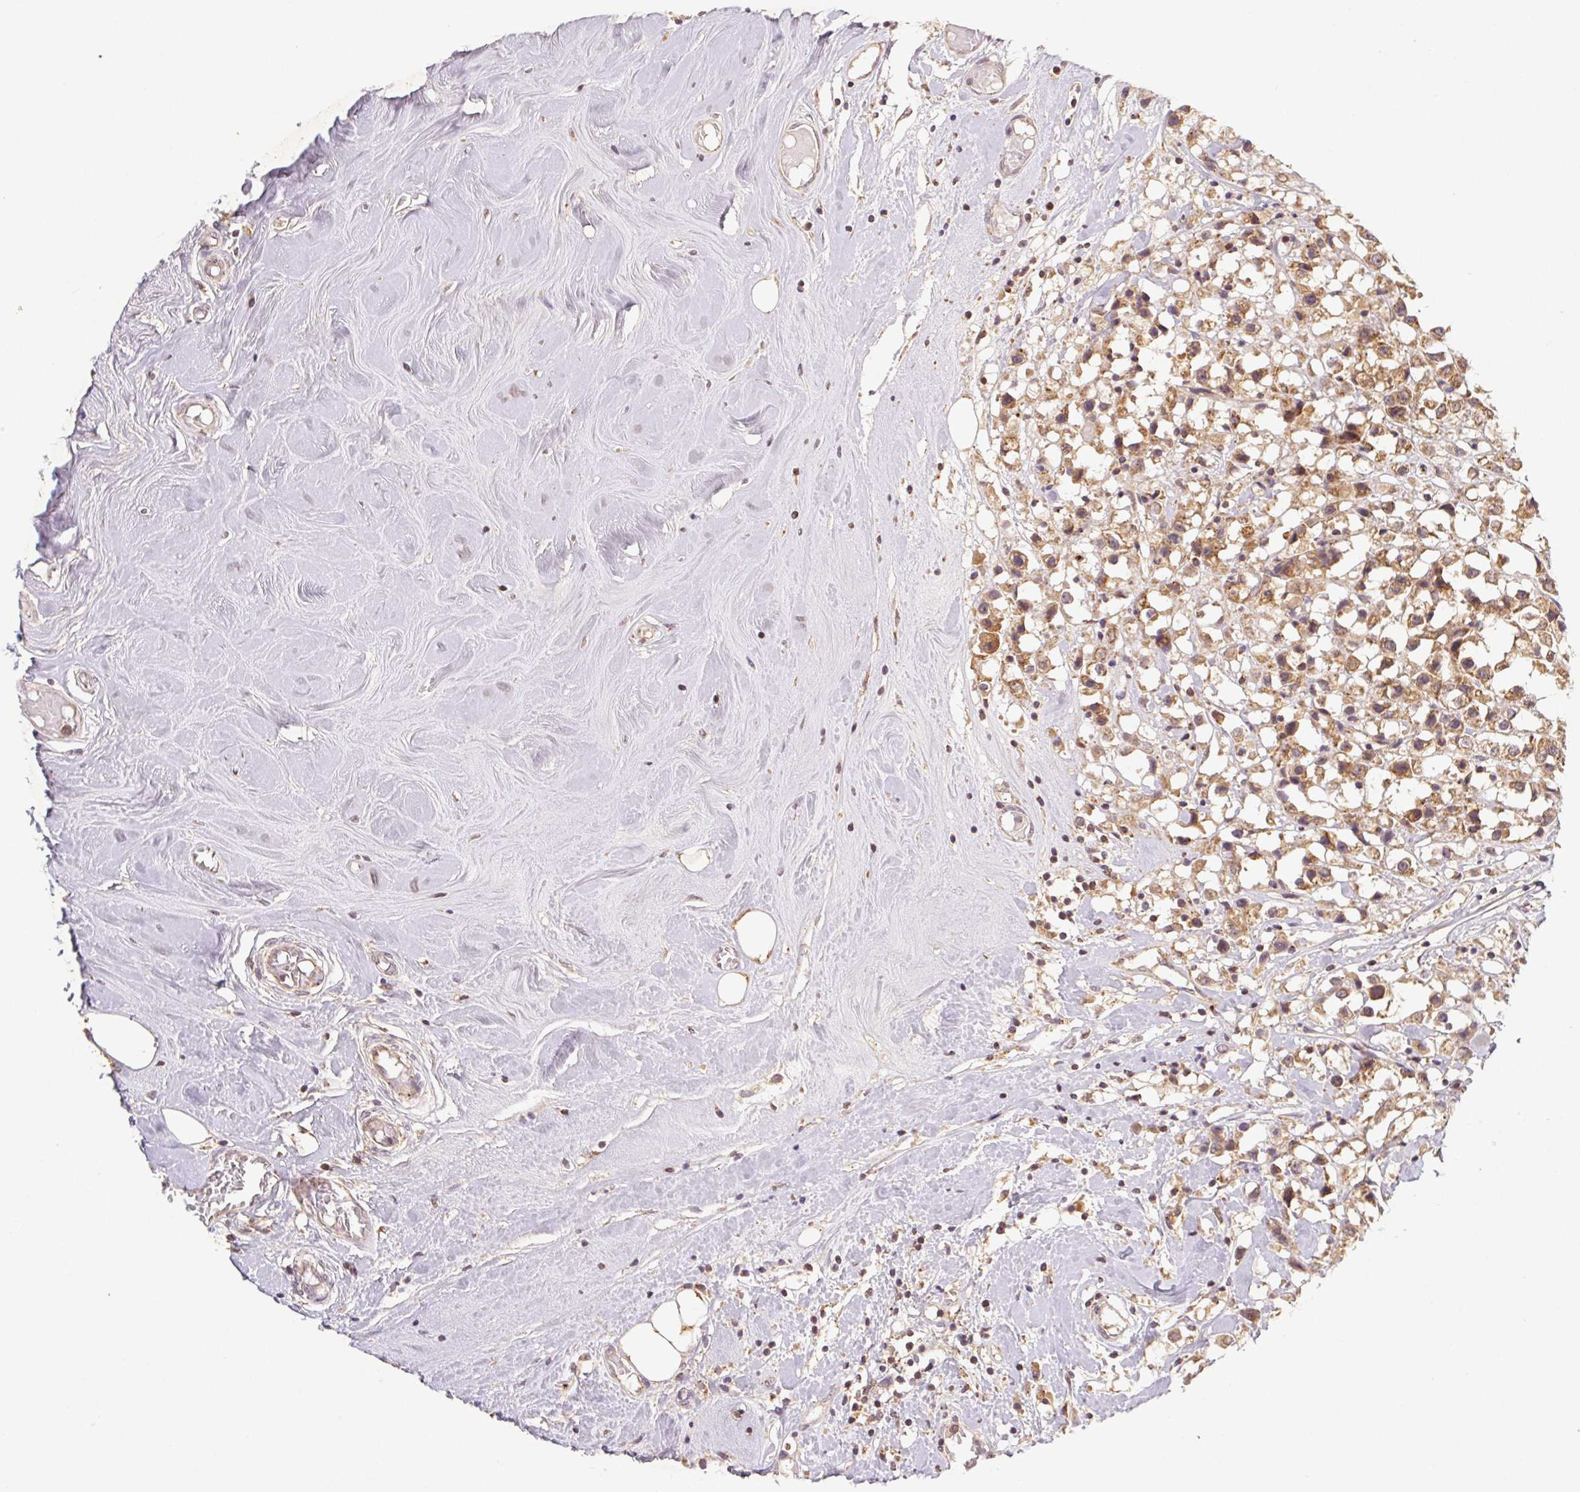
{"staining": {"intensity": "moderate", "quantity": ">75%", "location": "cytoplasmic/membranous"}, "tissue": "breast cancer", "cell_type": "Tumor cells", "image_type": "cancer", "snomed": [{"axis": "morphology", "description": "Duct carcinoma"}, {"axis": "topography", "description": "Breast"}], "caption": "IHC of breast cancer (intraductal carcinoma) shows medium levels of moderate cytoplasmic/membranous staining in about >75% of tumor cells.", "gene": "MTHFD1", "patient": {"sex": "female", "age": 61}}